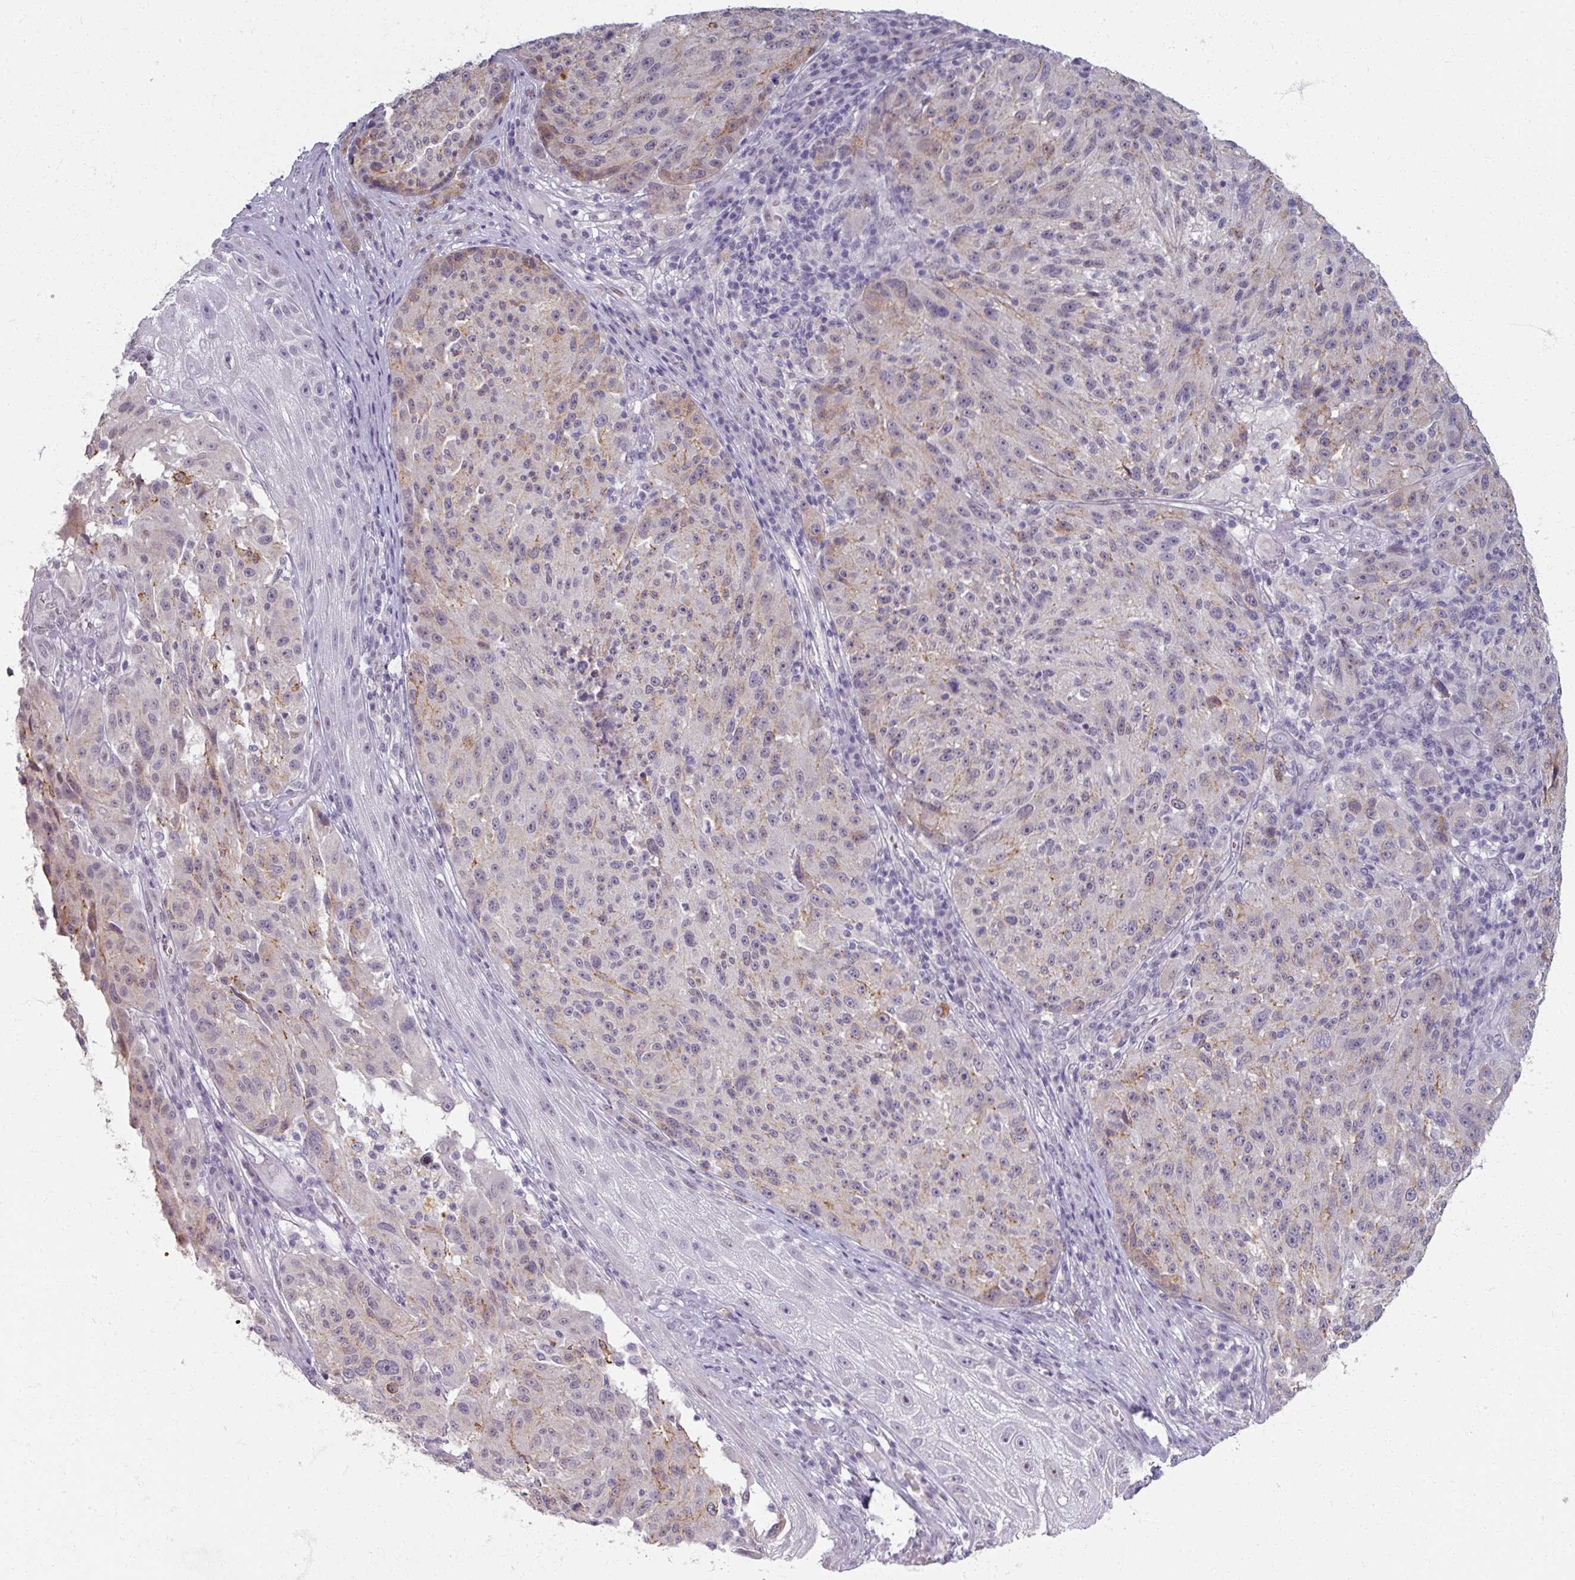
{"staining": {"intensity": "negative", "quantity": "none", "location": "none"}, "tissue": "melanoma", "cell_type": "Tumor cells", "image_type": "cancer", "snomed": [{"axis": "morphology", "description": "Malignant melanoma, NOS"}, {"axis": "topography", "description": "Skin"}], "caption": "This is an immunohistochemistry (IHC) image of malignant melanoma. There is no expression in tumor cells.", "gene": "SOX11", "patient": {"sex": "male", "age": 53}}